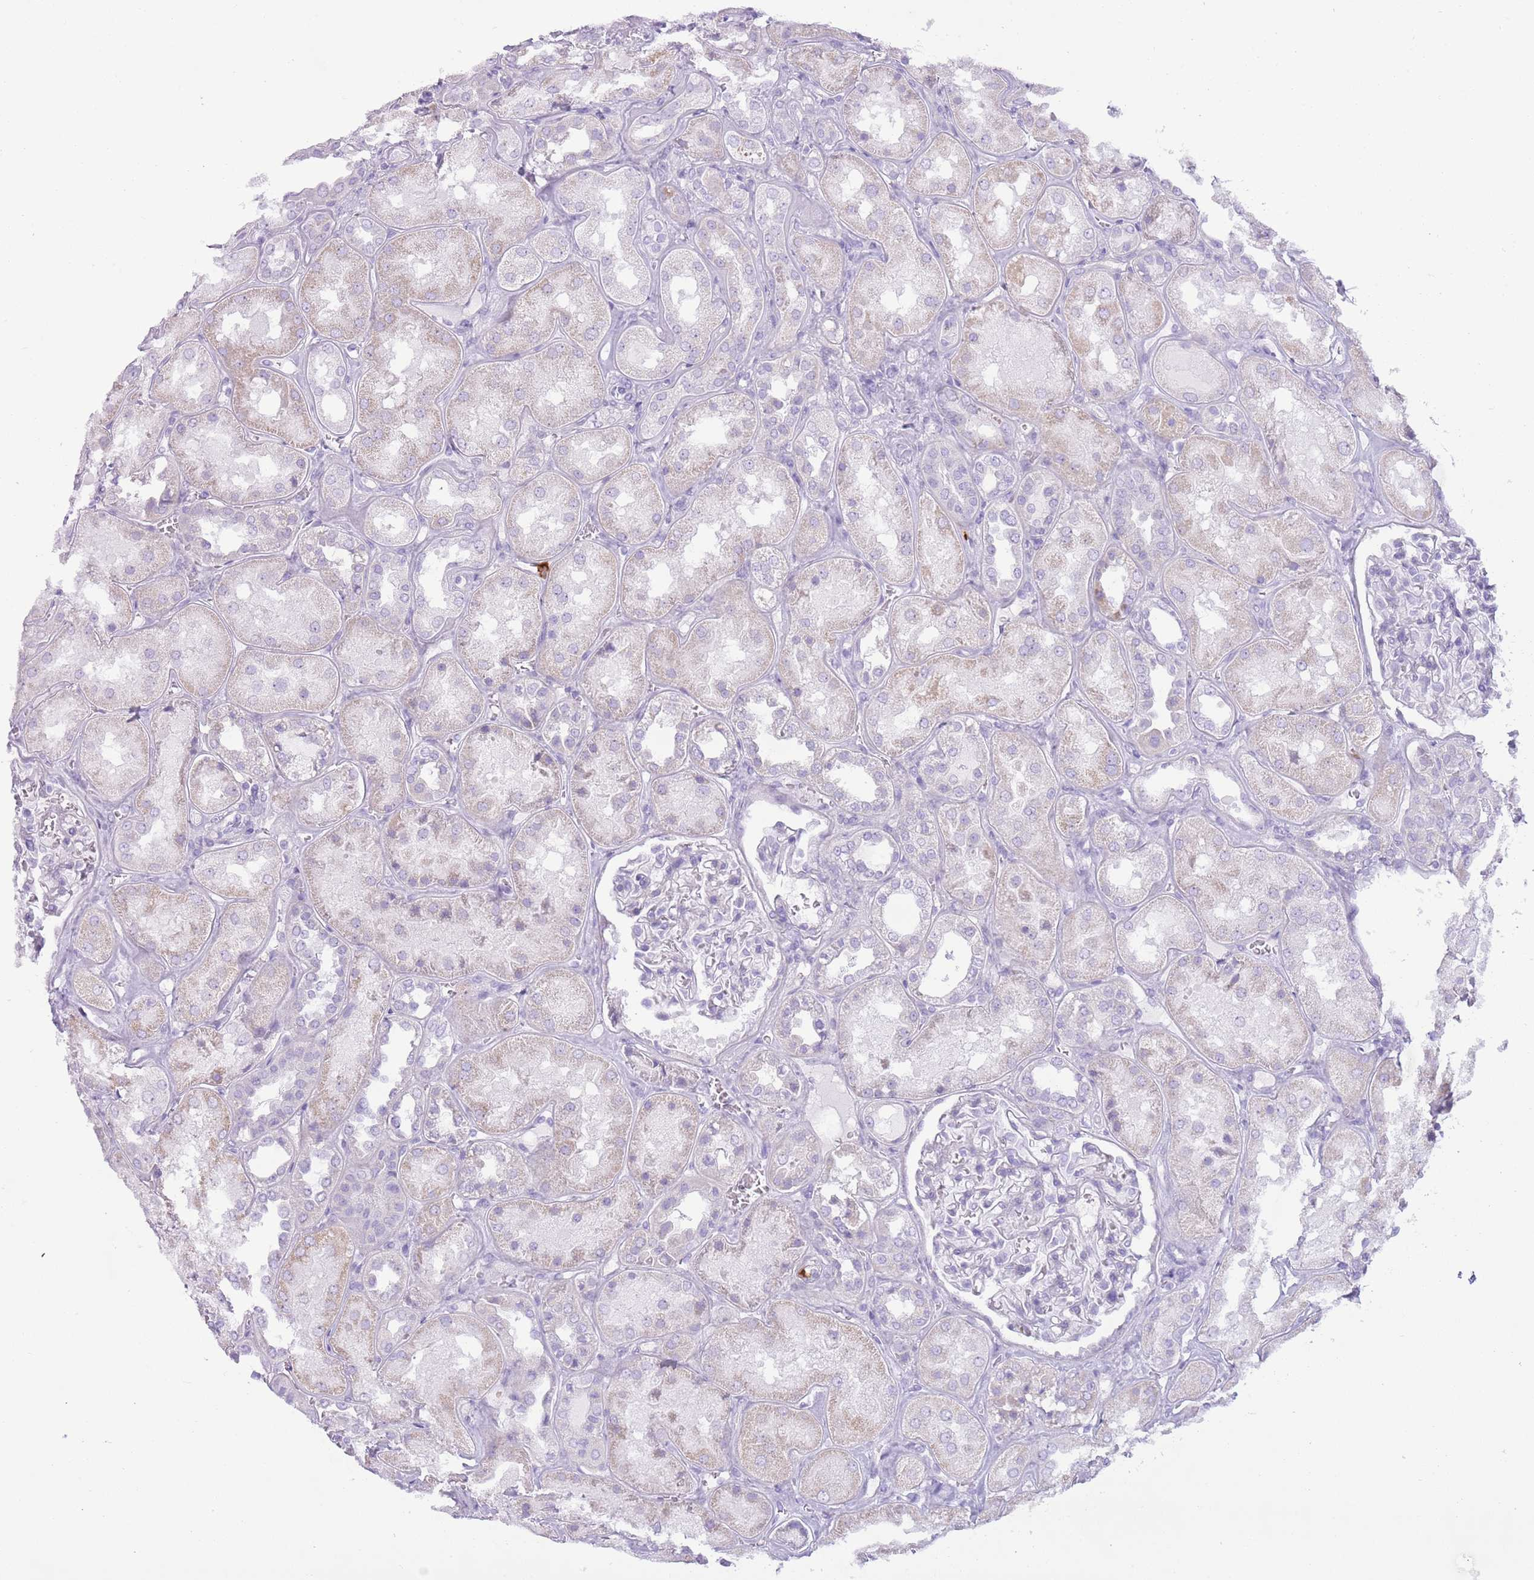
{"staining": {"intensity": "negative", "quantity": "none", "location": "none"}, "tissue": "kidney", "cell_type": "Cells in glomeruli", "image_type": "normal", "snomed": [{"axis": "morphology", "description": "Normal tissue, NOS"}, {"axis": "topography", "description": "Kidney"}], "caption": "This is an immunohistochemistry image of unremarkable kidney. There is no expression in cells in glomeruli.", "gene": "CD177", "patient": {"sex": "male", "age": 70}}